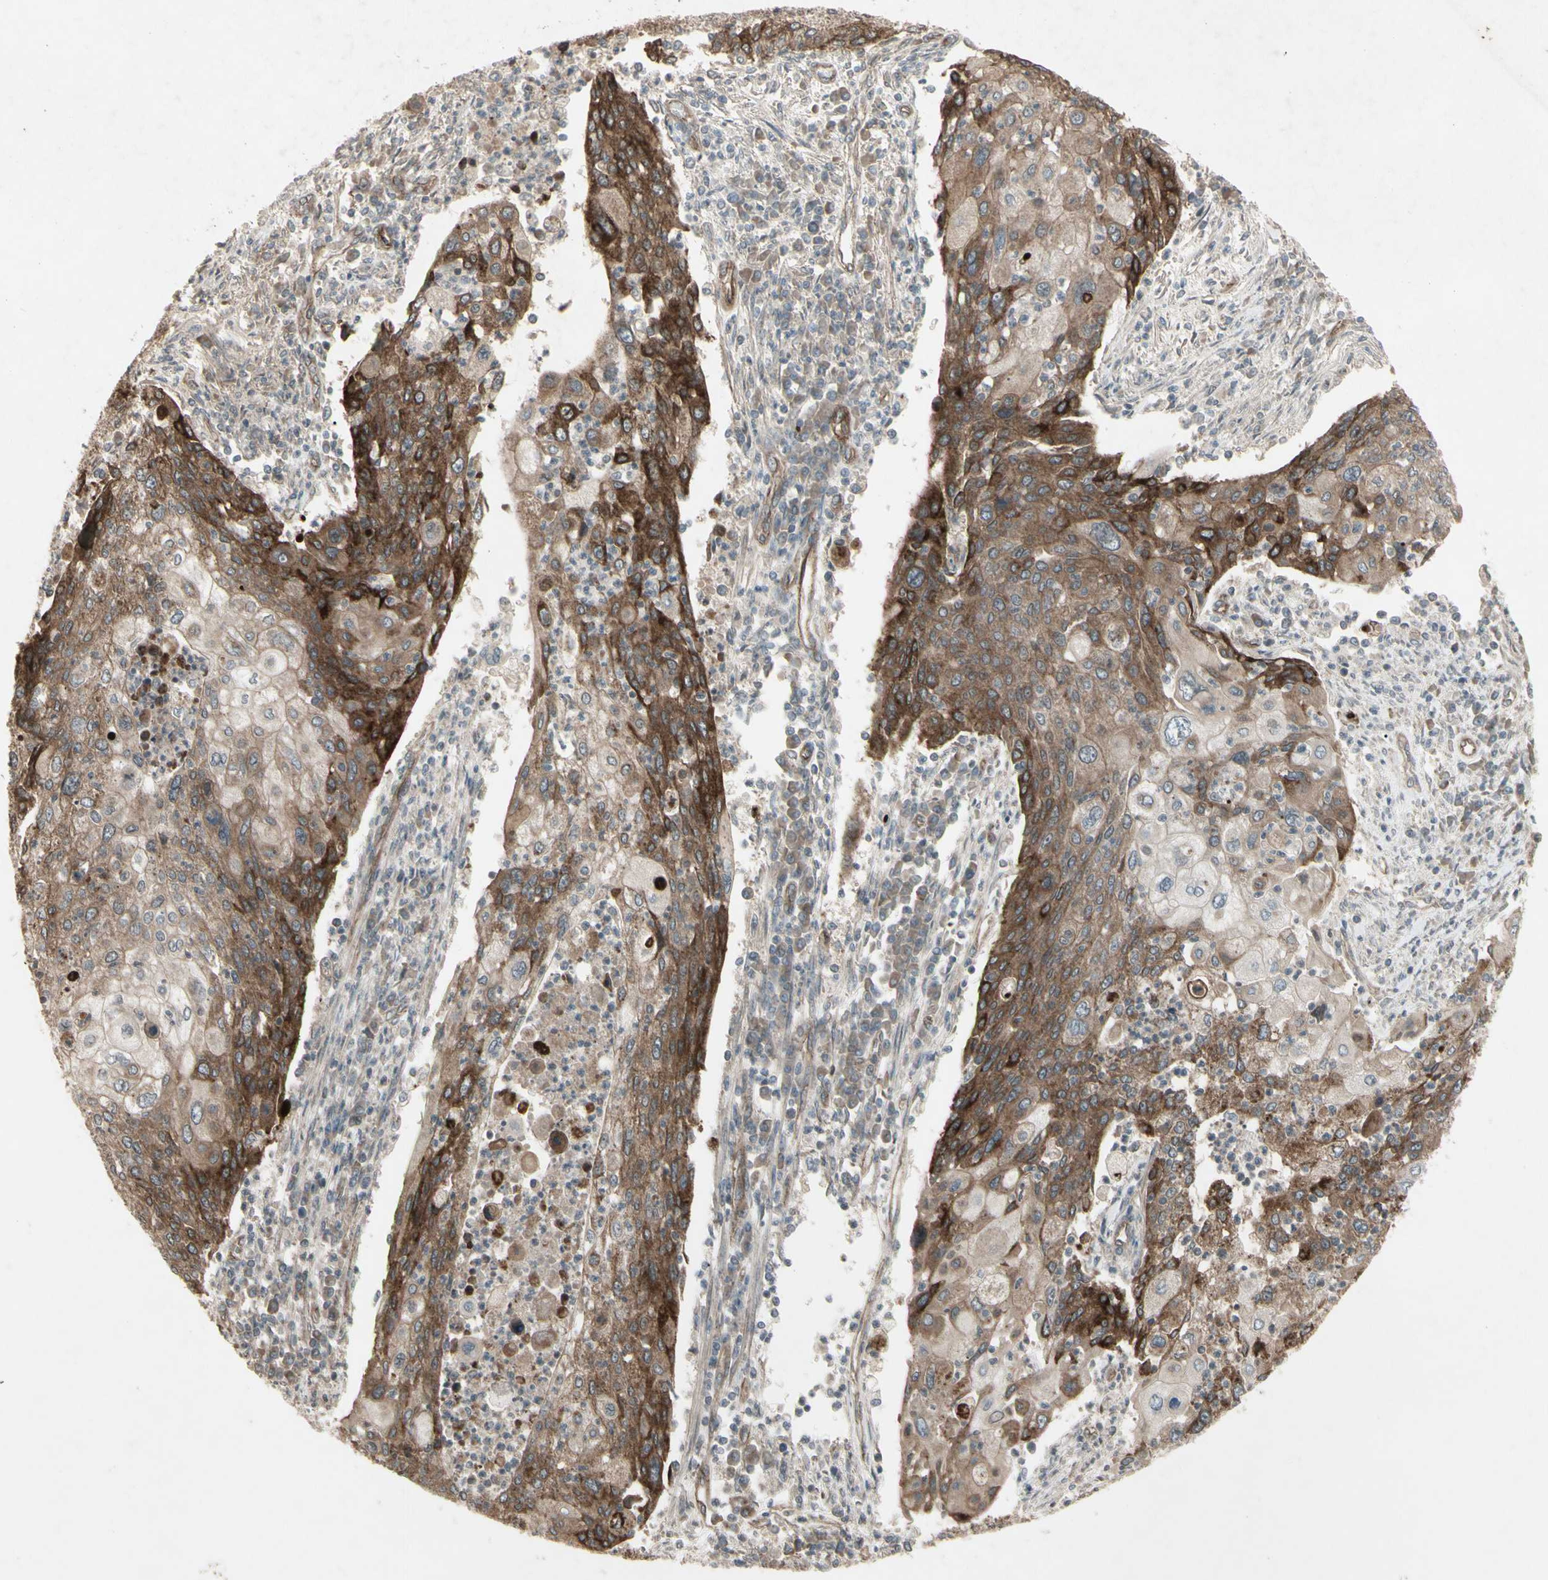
{"staining": {"intensity": "strong", "quantity": "<25%", "location": "cytoplasmic/membranous"}, "tissue": "cervical cancer", "cell_type": "Tumor cells", "image_type": "cancer", "snomed": [{"axis": "morphology", "description": "Squamous cell carcinoma, NOS"}, {"axis": "topography", "description": "Cervix"}], "caption": "A micrograph of human cervical cancer (squamous cell carcinoma) stained for a protein reveals strong cytoplasmic/membranous brown staining in tumor cells. (IHC, brightfield microscopy, high magnification).", "gene": "JAG1", "patient": {"sex": "female", "age": 40}}